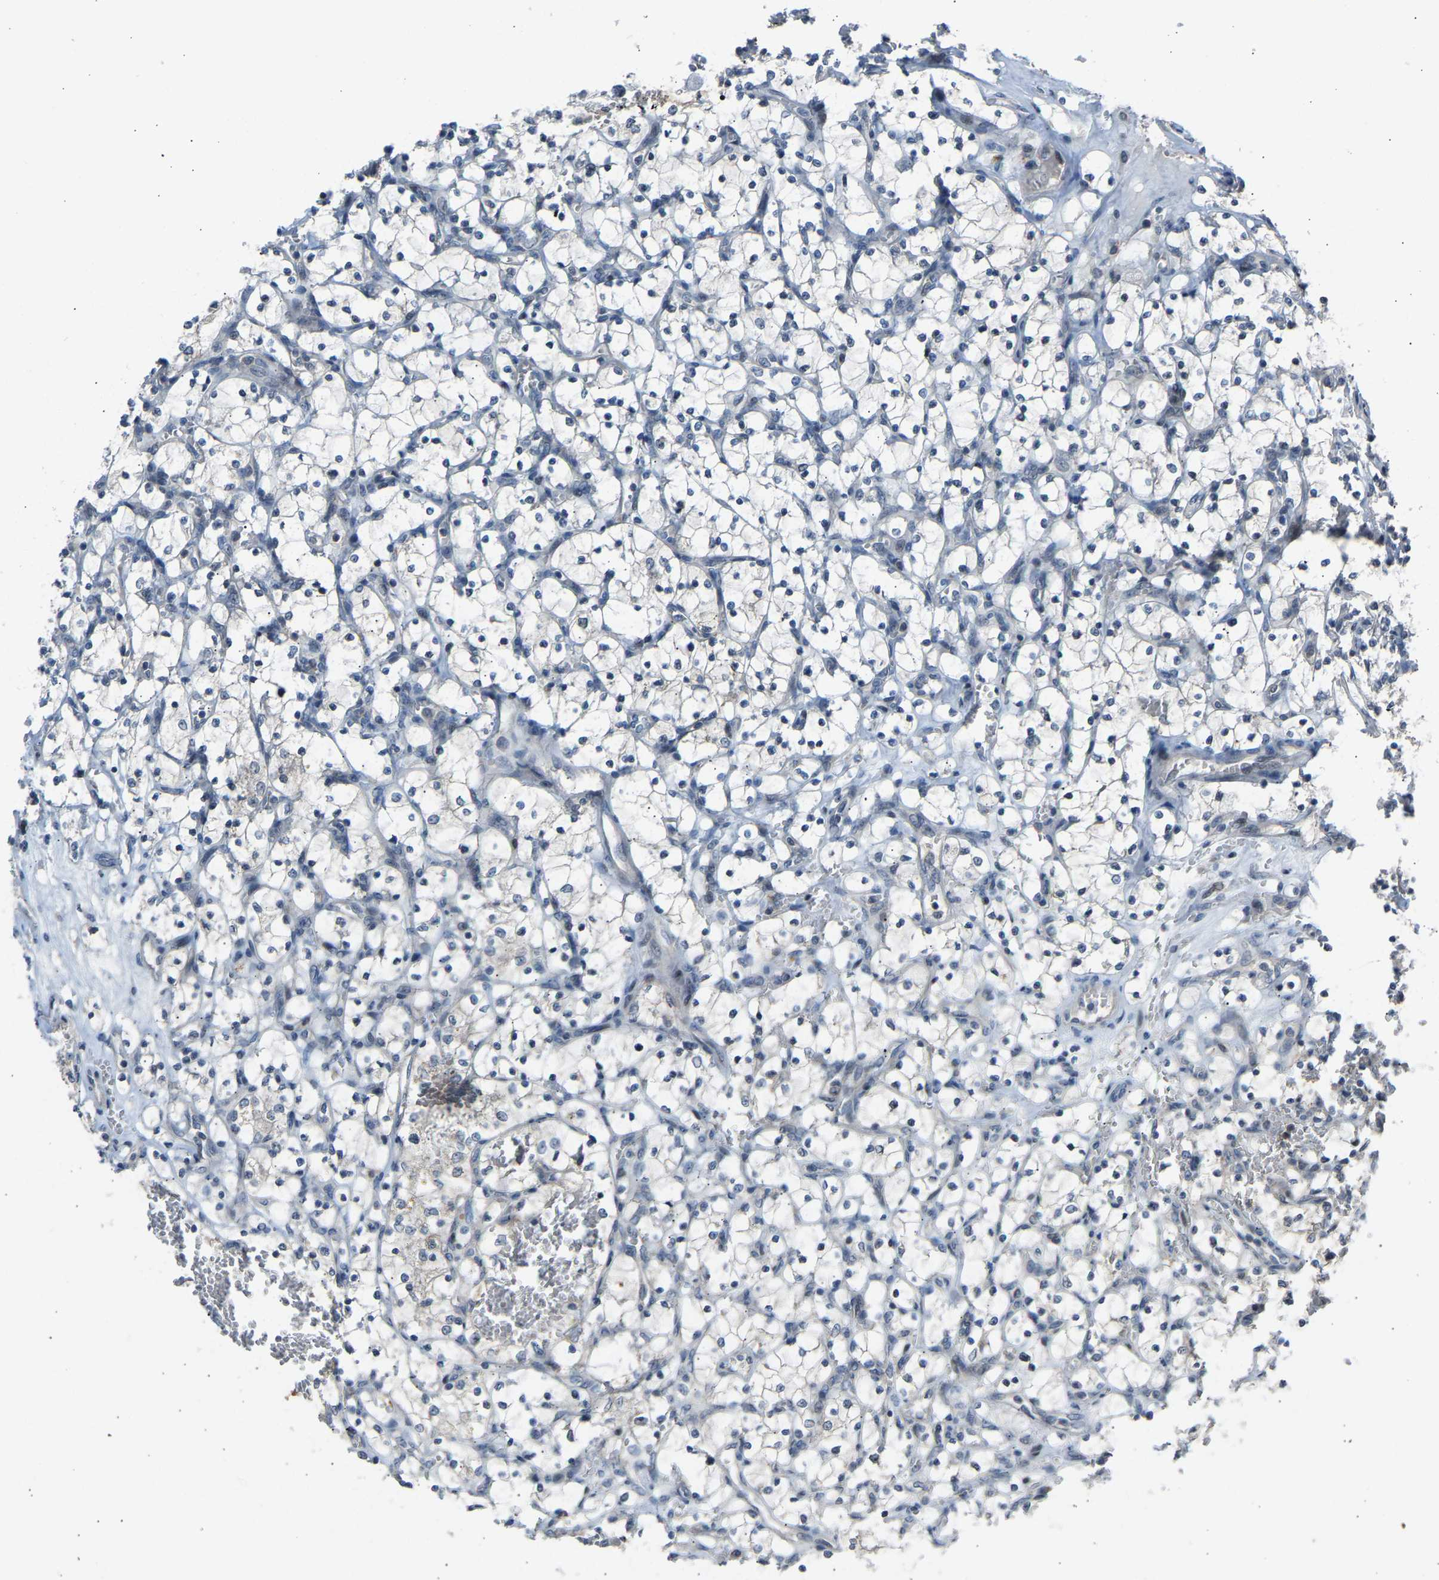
{"staining": {"intensity": "negative", "quantity": "none", "location": "none"}, "tissue": "renal cancer", "cell_type": "Tumor cells", "image_type": "cancer", "snomed": [{"axis": "morphology", "description": "Adenocarcinoma, NOS"}, {"axis": "topography", "description": "Kidney"}], "caption": "Renal adenocarcinoma stained for a protein using IHC displays no expression tumor cells.", "gene": "SLIRP", "patient": {"sex": "female", "age": 69}}